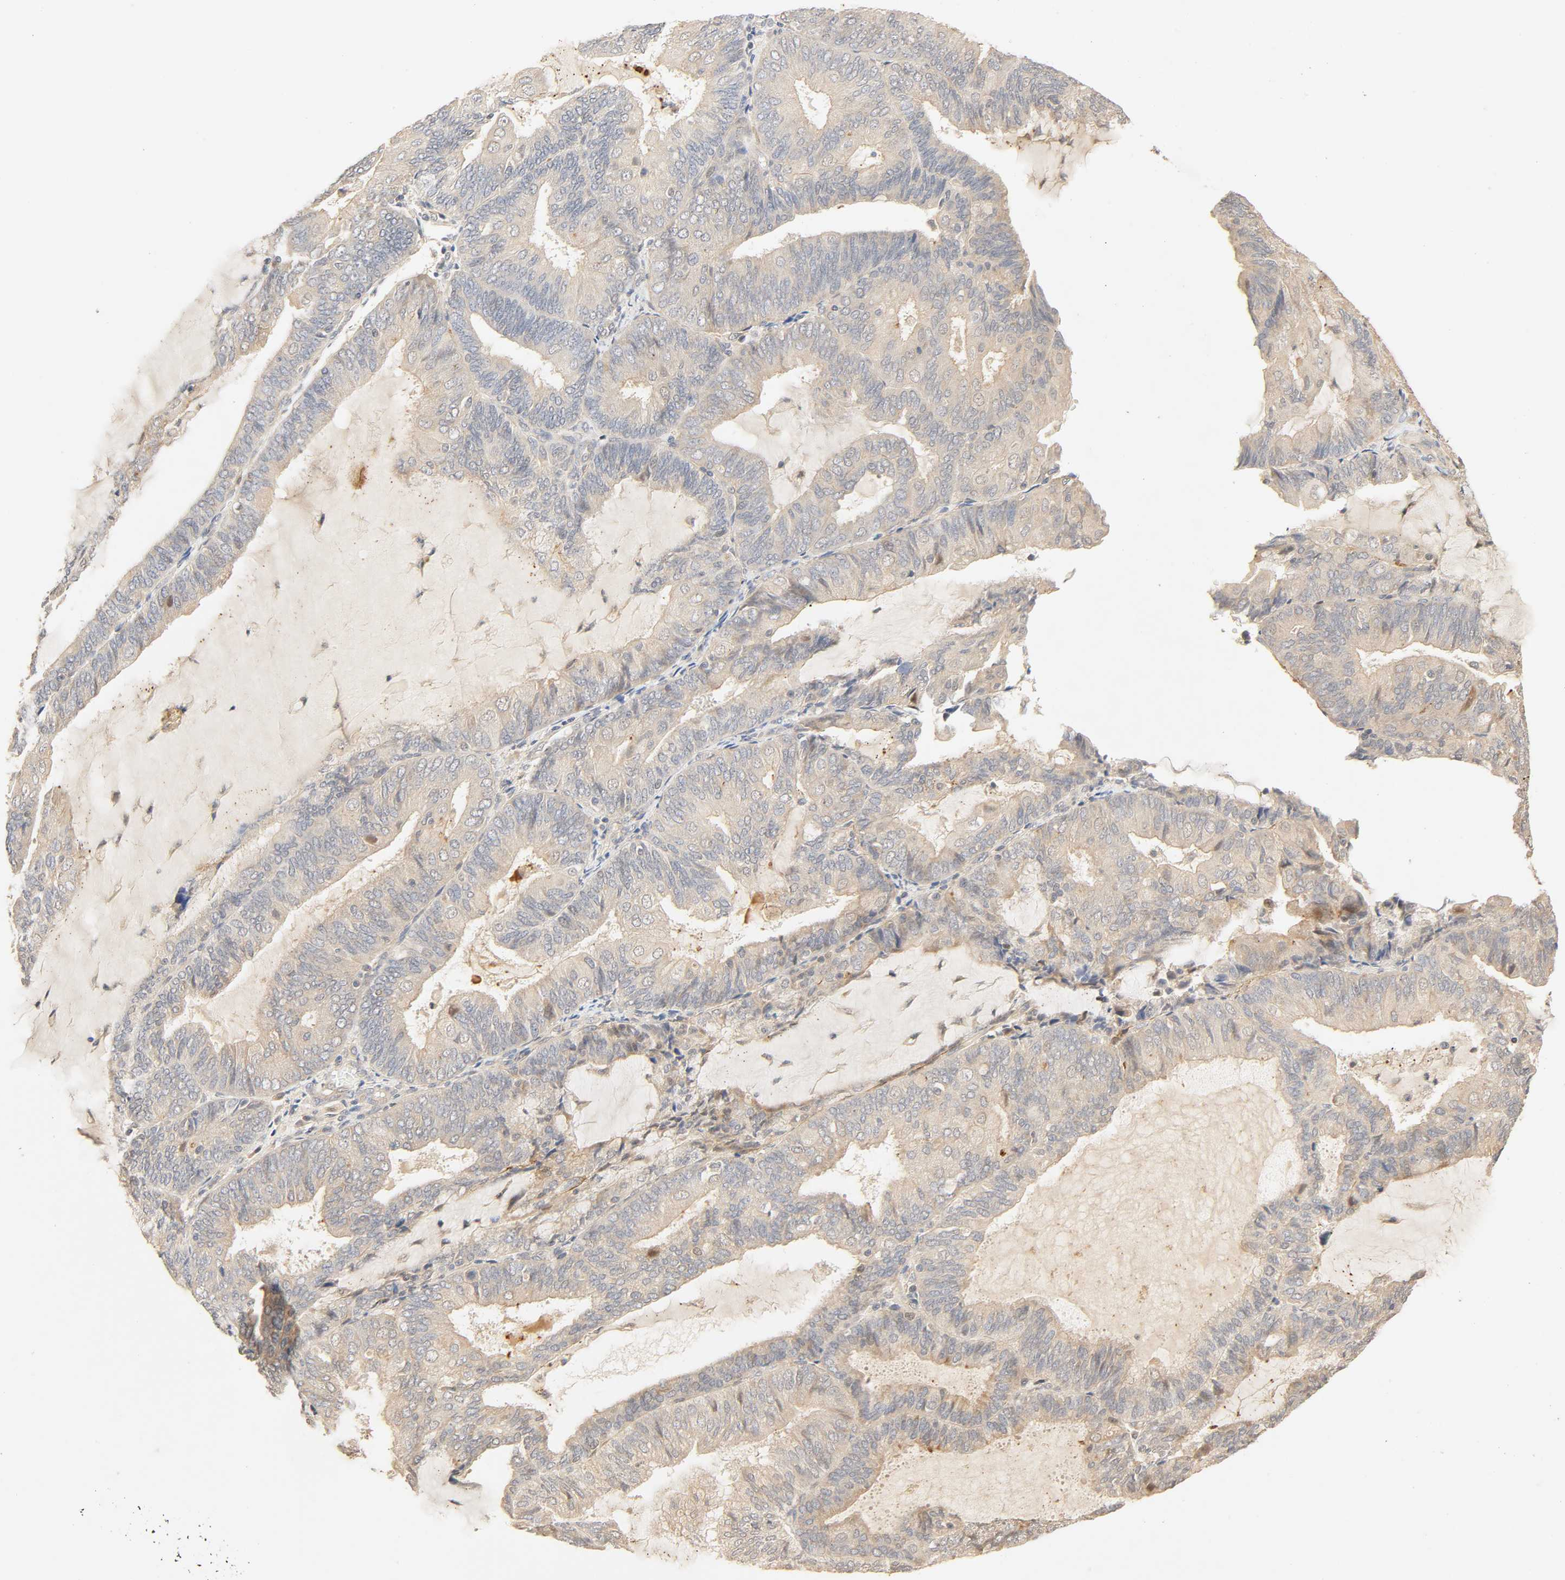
{"staining": {"intensity": "weak", "quantity": "25%-75%", "location": "cytoplasmic/membranous"}, "tissue": "endometrial cancer", "cell_type": "Tumor cells", "image_type": "cancer", "snomed": [{"axis": "morphology", "description": "Adenocarcinoma, NOS"}, {"axis": "topography", "description": "Endometrium"}], "caption": "Endometrial adenocarcinoma stained for a protein (brown) demonstrates weak cytoplasmic/membranous positive positivity in approximately 25%-75% of tumor cells.", "gene": "CACNA1G", "patient": {"sex": "female", "age": 81}}